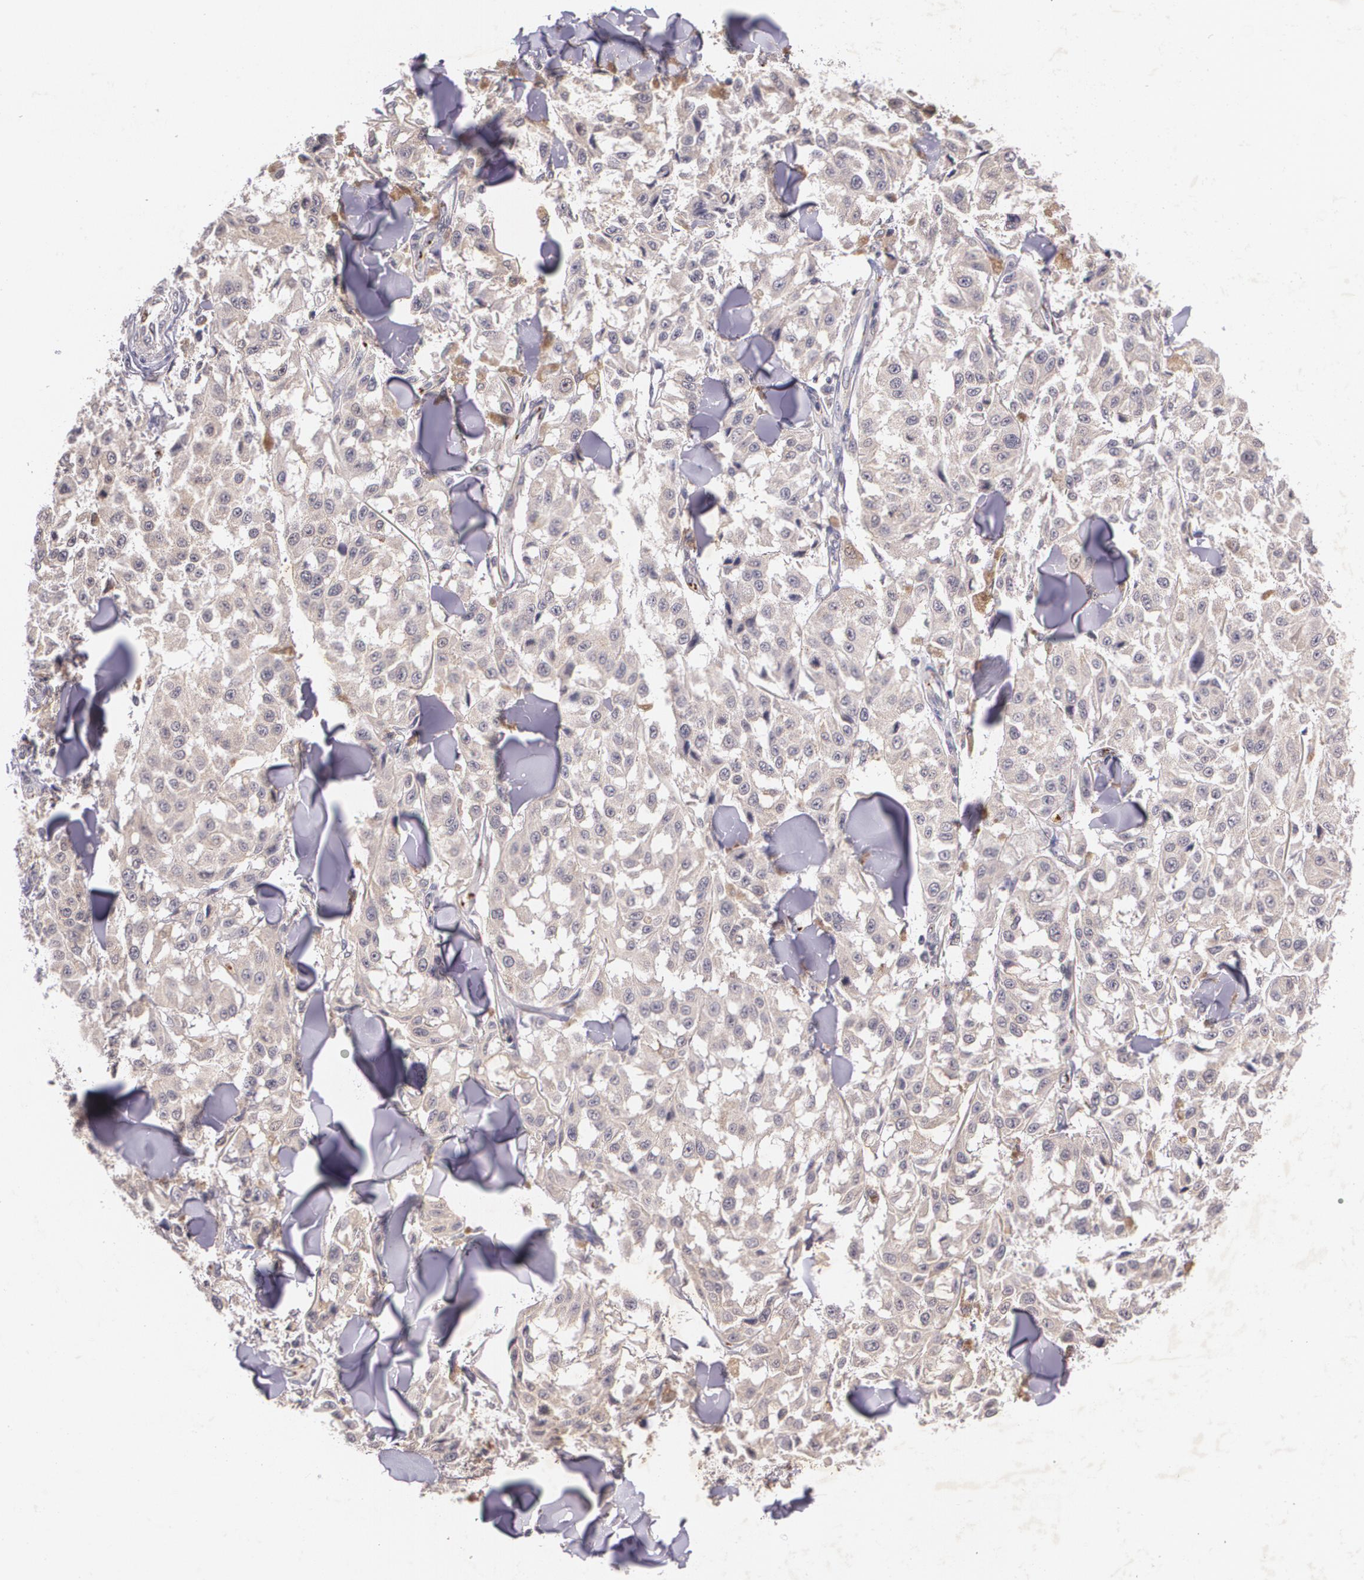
{"staining": {"intensity": "weak", "quantity": ">75%", "location": "cytoplasmic/membranous"}, "tissue": "melanoma", "cell_type": "Tumor cells", "image_type": "cancer", "snomed": [{"axis": "morphology", "description": "Malignant melanoma, NOS"}, {"axis": "topography", "description": "Skin"}], "caption": "This histopathology image shows immunohistochemistry (IHC) staining of human melanoma, with low weak cytoplasmic/membranous expression in approximately >75% of tumor cells.", "gene": "TM4SF1", "patient": {"sex": "female", "age": 64}}